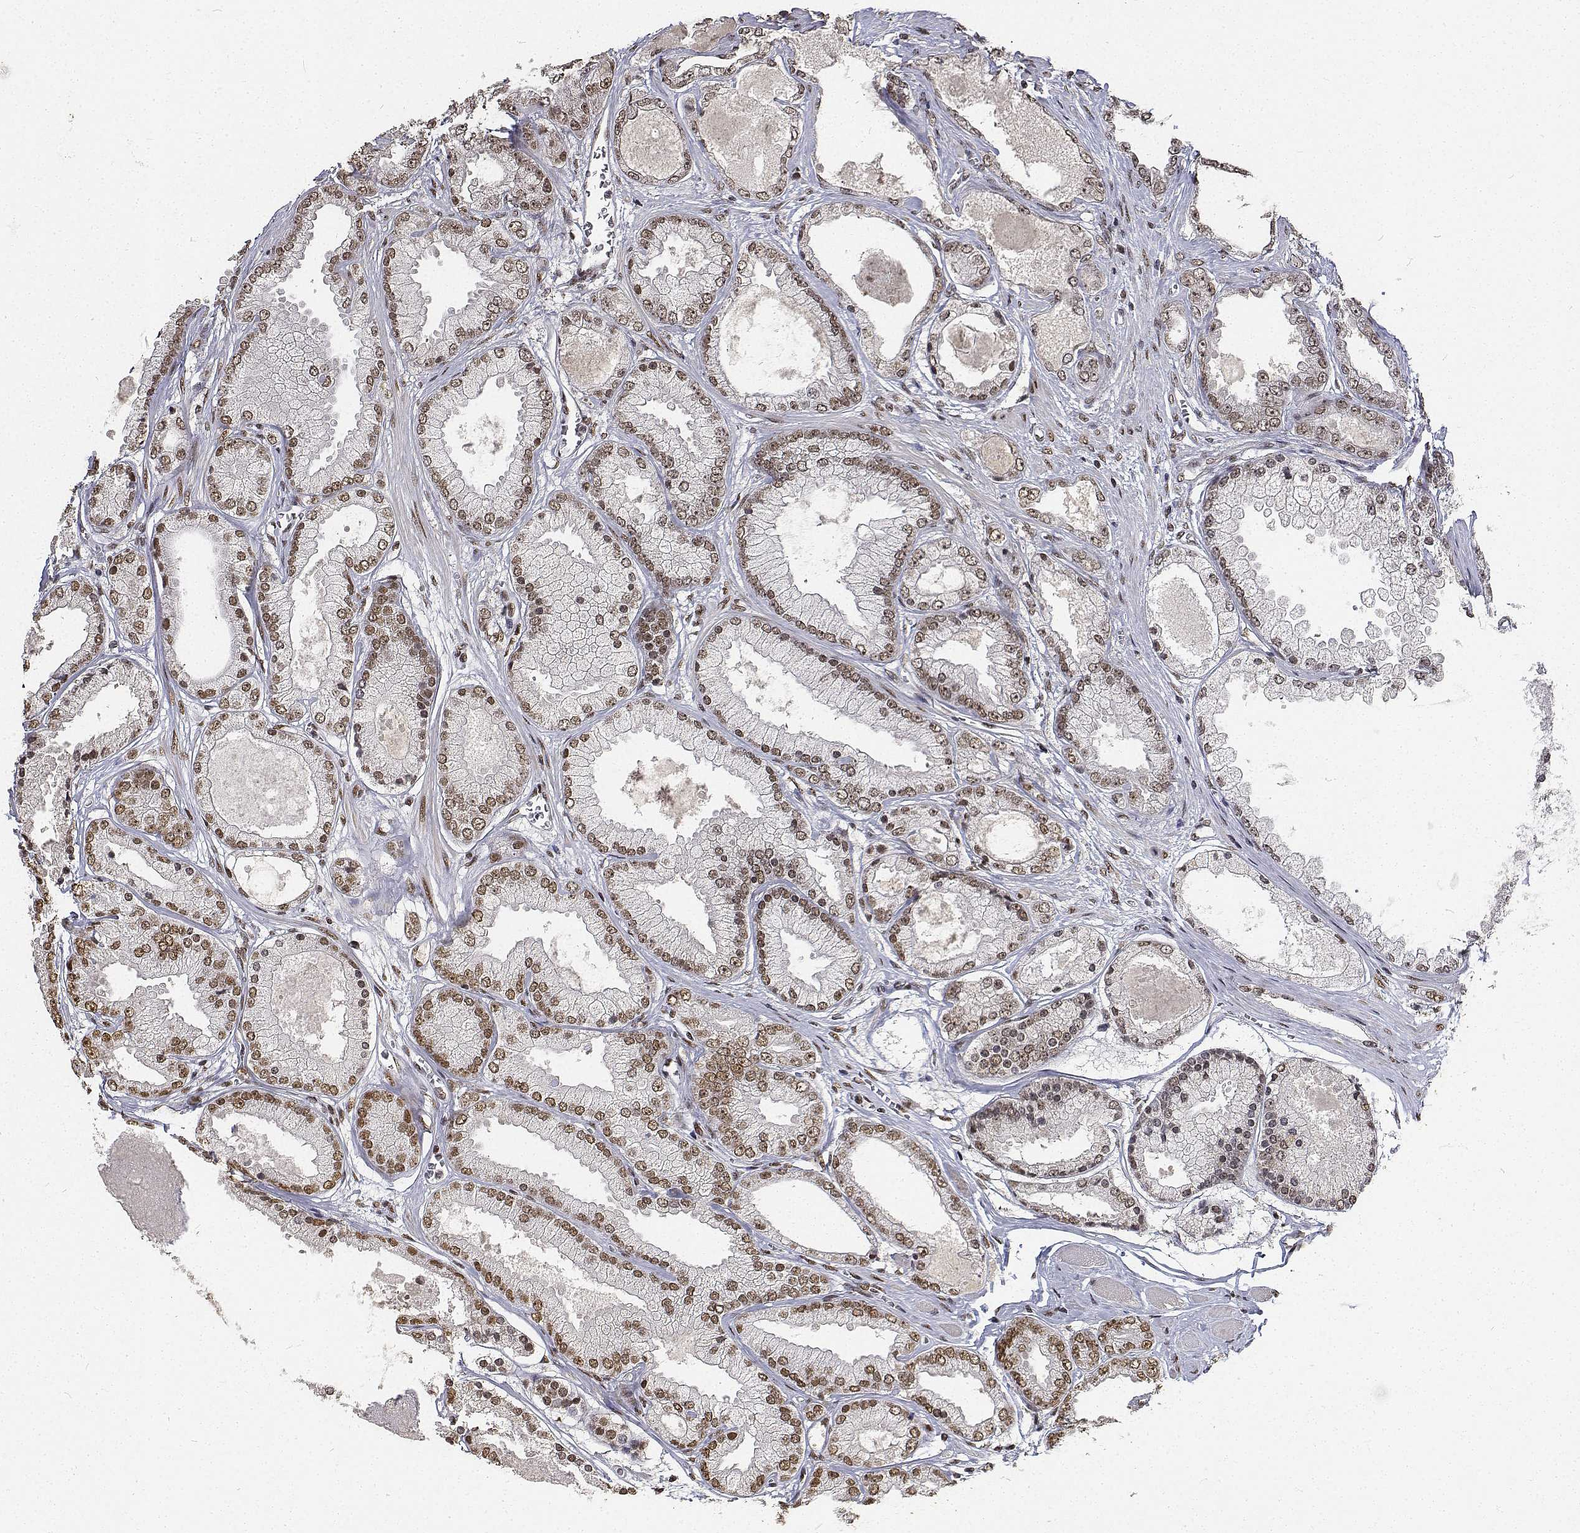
{"staining": {"intensity": "moderate", "quantity": "<25%", "location": "nuclear"}, "tissue": "prostate cancer", "cell_type": "Tumor cells", "image_type": "cancer", "snomed": [{"axis": "morphology", "description": "Adenocarcinoma, High grade"}, {"axis": "topography", "description": "Prostate"}], "caption": "Prostate cancer stained with immunohistochemistry (IHC) demonstrates moderate nuclear staining in approximately <25% of tumor cells.", "gene": "ATRX", "patient": {"sex": "male", "age": 67}}